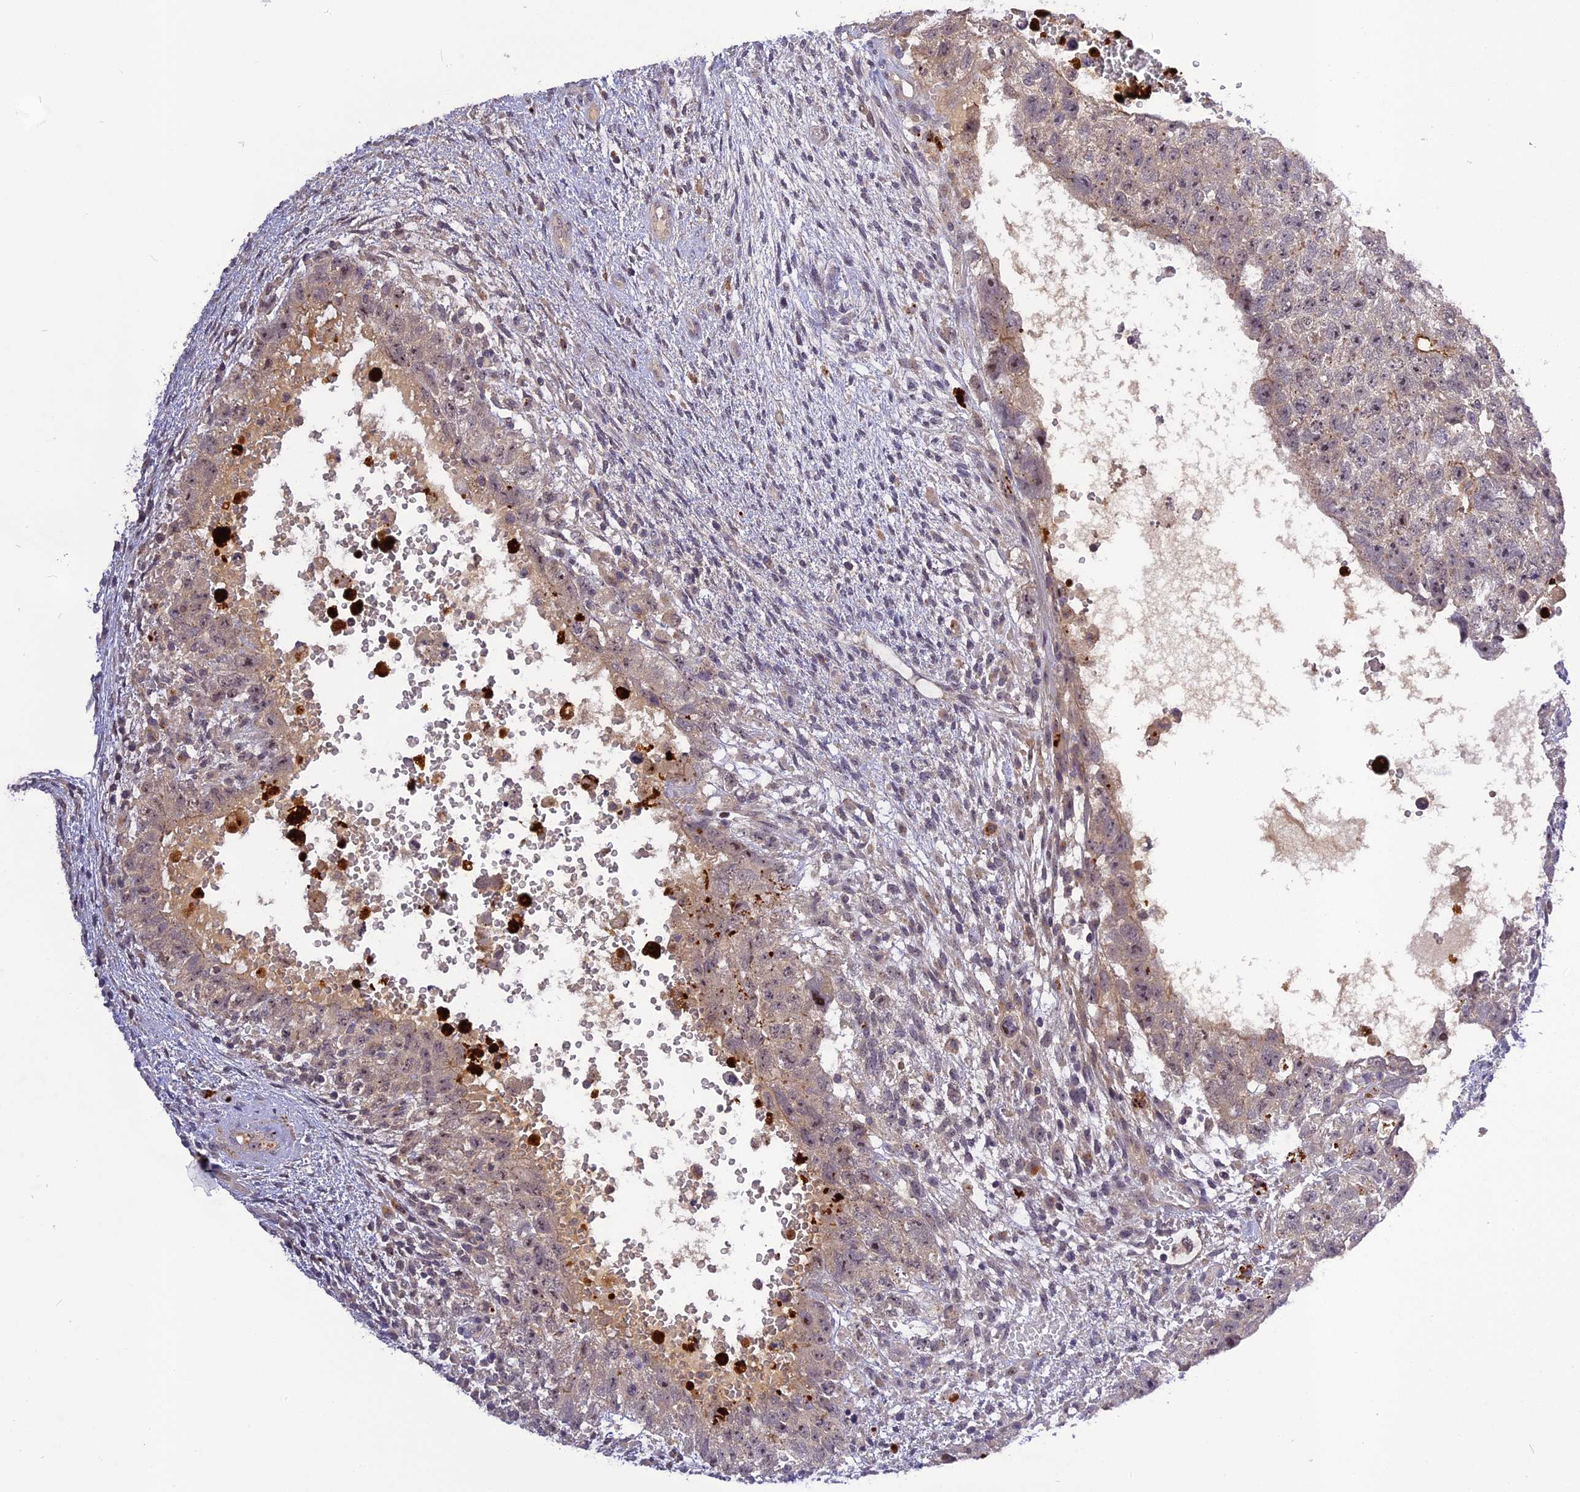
{"staining": {"intensity": "negative", "quantity": "none", "location": "none"}, "tissue": "testis cancer", "cell_type": "Tumor cells", "image_type": "cancer", "snomed": [{"axis": "morphology", "description": "Carcinoma, Embryonal, NOS"}, {"axis": "topography", "description": "Testis"}], "caption": "Photomicrograph shows no protein staining in tumor cells of testis embryonal carcinoma tissue. The staining is performed using DAB brown chromogen with nuclei counter-stained in using hematoxylin.", "gene": "FNIP2", "patient": {"sex": "male", "age": 26}}